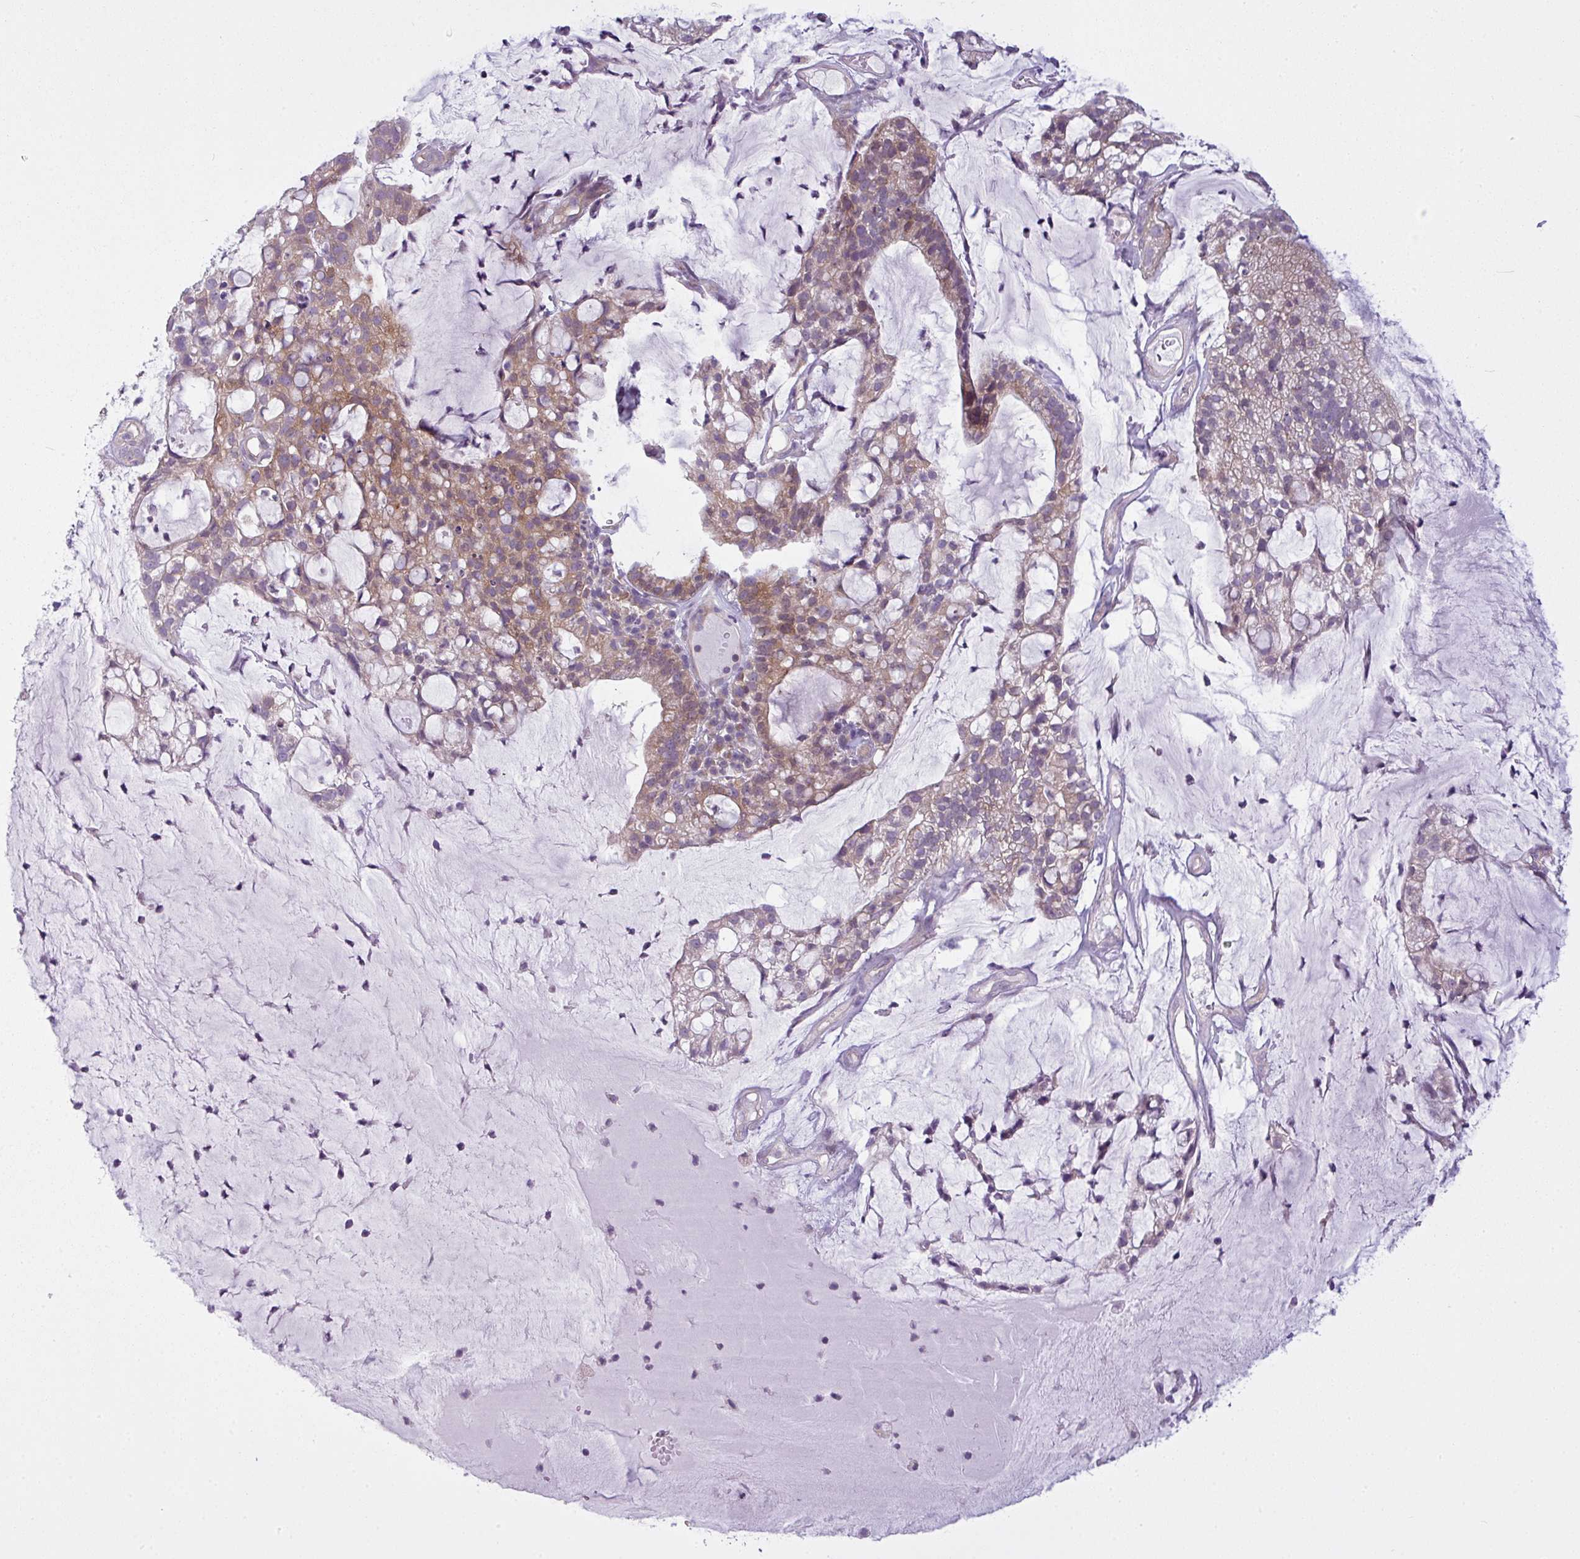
{"staining": {"intensity": "moderate", "quantity": "25%-75%", "location": "cytoplasmic/membranous"}, "tissue": "cervical cancer", "cell_type": "Tumor cells", "image_type": "cancer", "snomed": [{"axis": "morphology", "description": "Adenocarcinoma, NOS"}, {"axis": "topography", "description": "Cervix"}], "caption": "Tumor cells display medium levels of moderate cytoplasmic/membranous positivity in about 25%-75% of cells in human cervical adenocarcinoma.", "gene": "CAMK2B", "patient": {"sex": "female", "age": 41}}